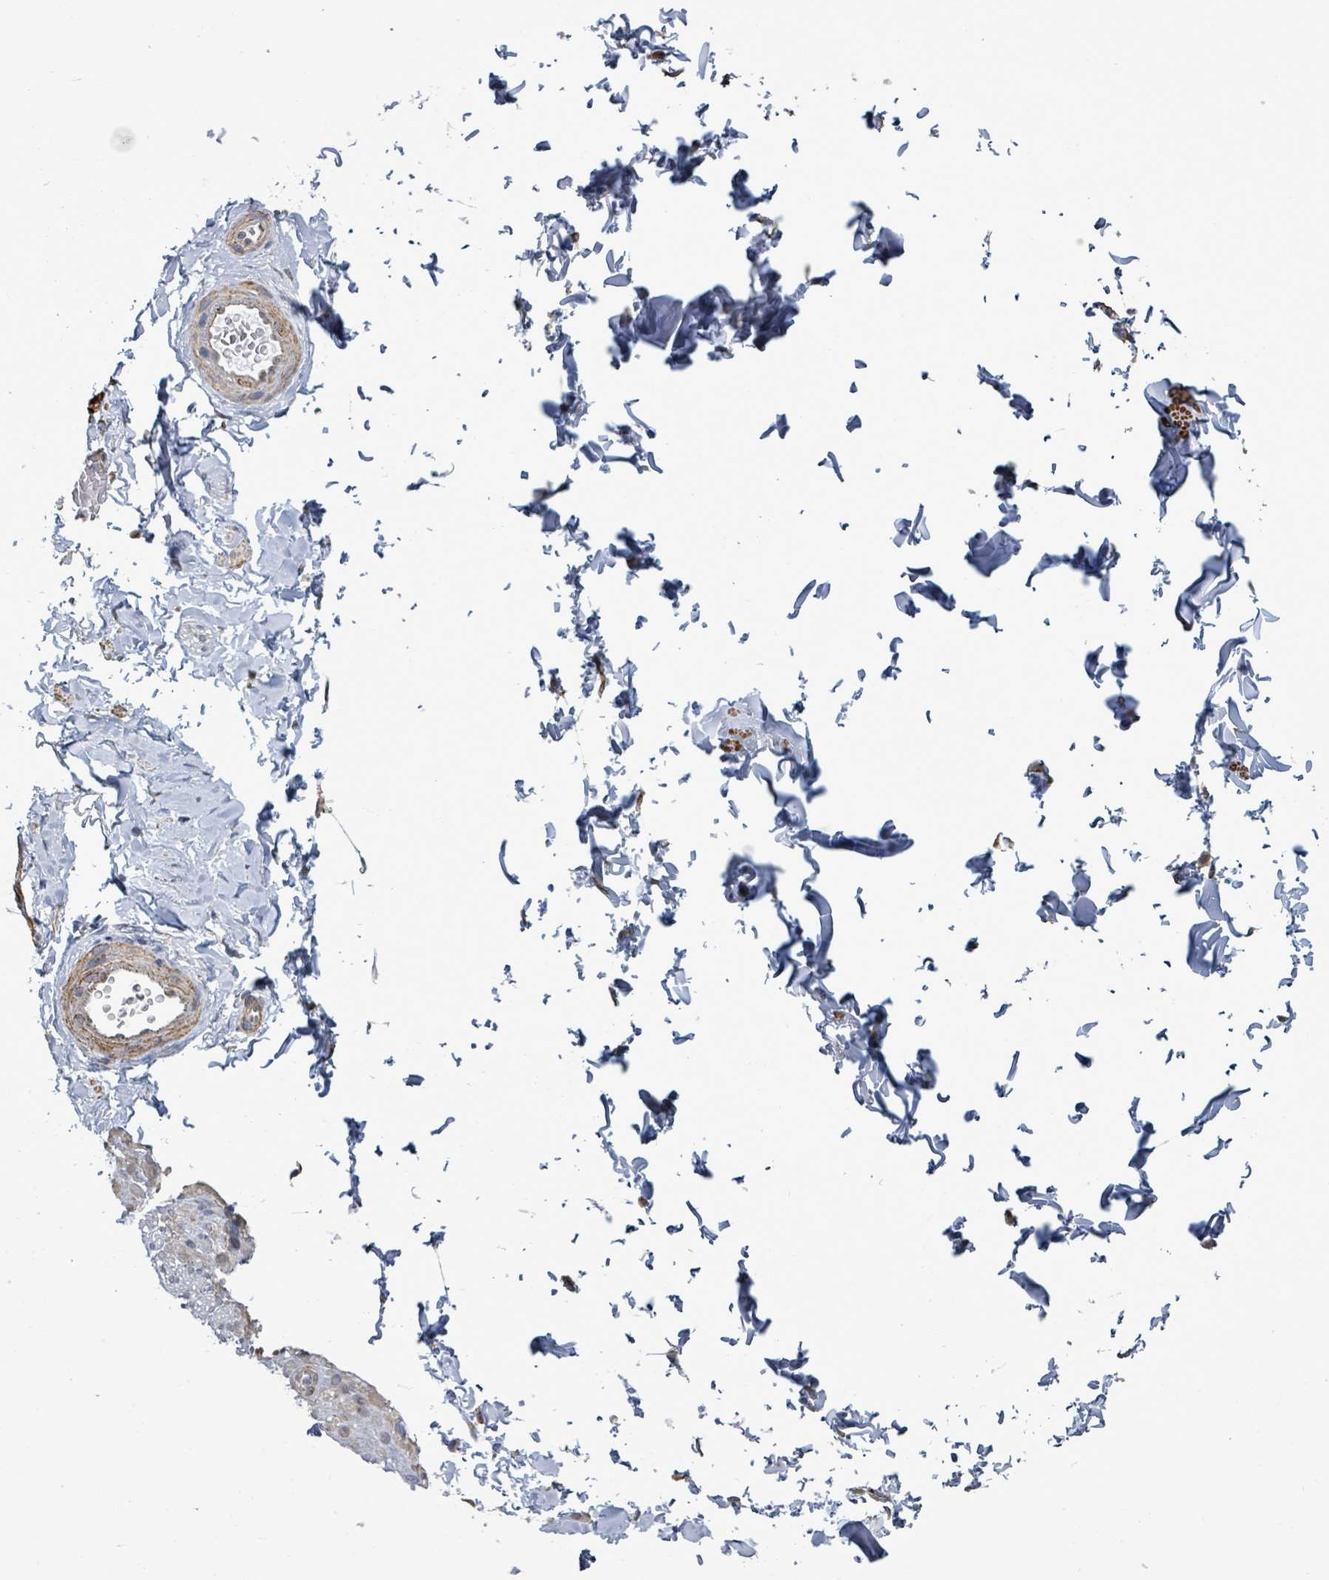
{"staining": {"intensity": "negative", "quantity": "none", "location": "none"}, "tissue": "adipose tissue", "cell_type": "Adipocytes", "image_type": "normal", "snomed": [{"axis": "morphology", "description": "Normal tissue, NOS"}, {"axis": "topography", "description": "Soft tissue"}, {"axis": "topography", "description": "Vascular tissue"}, {"axis": "topography", "description": "Peripheral nerve tissue"}], "caption": "Immunohistochemical staining of normal human adipose tissue displays no significant expression in adipocytes. Brightfield microscopy of IHC stained with DAB (brown) and hematoxylin (blue), captured at high magnification.", "gene": "PAPSS1", "patient": {"sex": "male", "age": 32}}